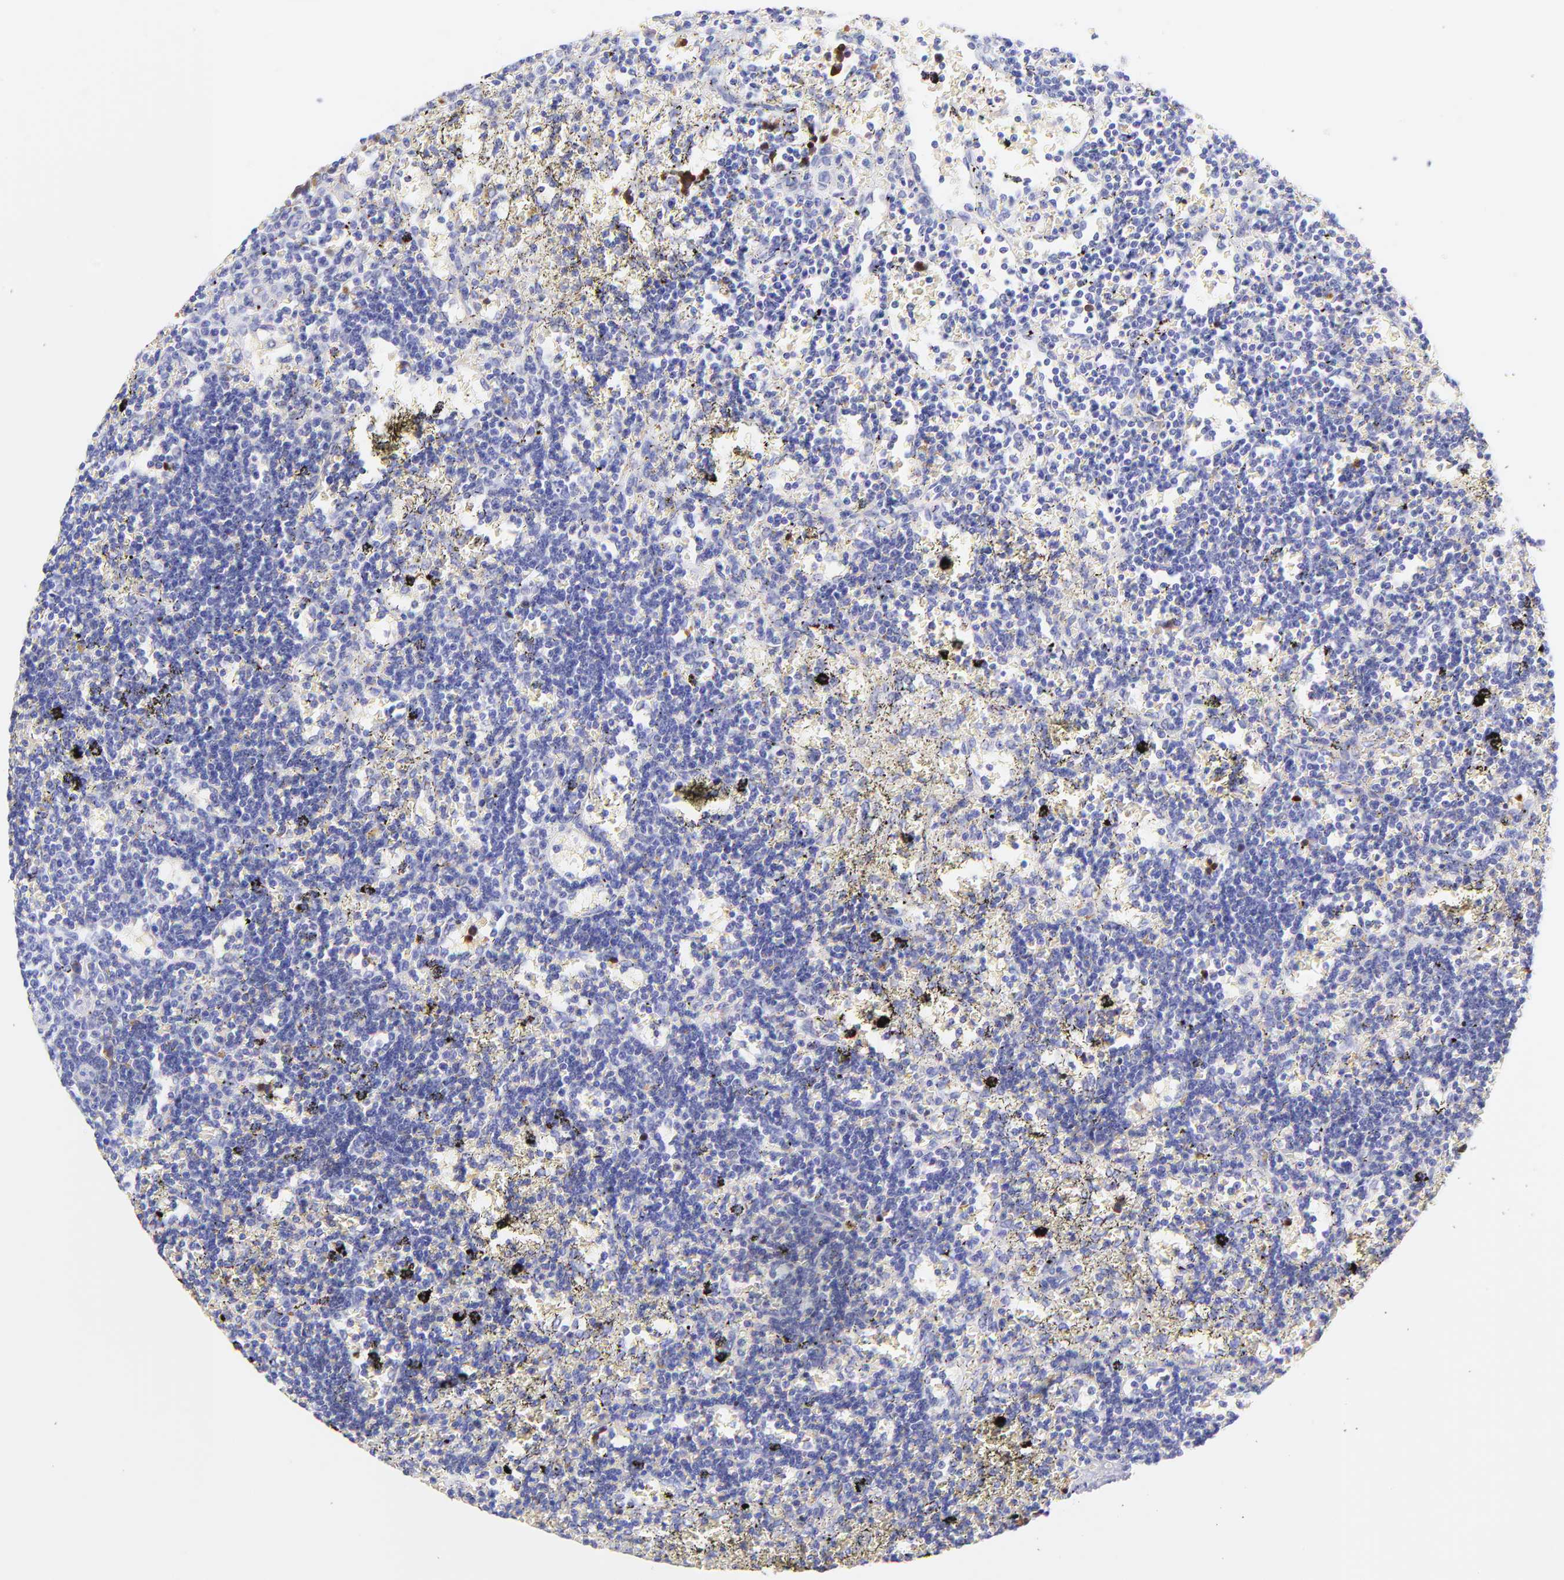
{"staining": {"intensity": "negative", "quantity": "none", "location": "none"}, "tissue": "lymphoma", "cell_type": "Tumor cells", "image_type": "cancer", "snomed": [{"axis": "morphology", "description": "Malignant lymphoma, non-Hodgkin's type, Low grade"}, {"axis": "topography", "description": "Spleen"}], "caption": "This photomicrograph is of malignant lymphoma, non-Hodgkin's type (low-grade) stained with immunohistochemistry (IHC) to label a protein in brown with the nuclei are counter-stained blue. There is no expression in tumor cells.", "gene": "FRMPD3", "patient": {"sex": "male", "age": 60}}